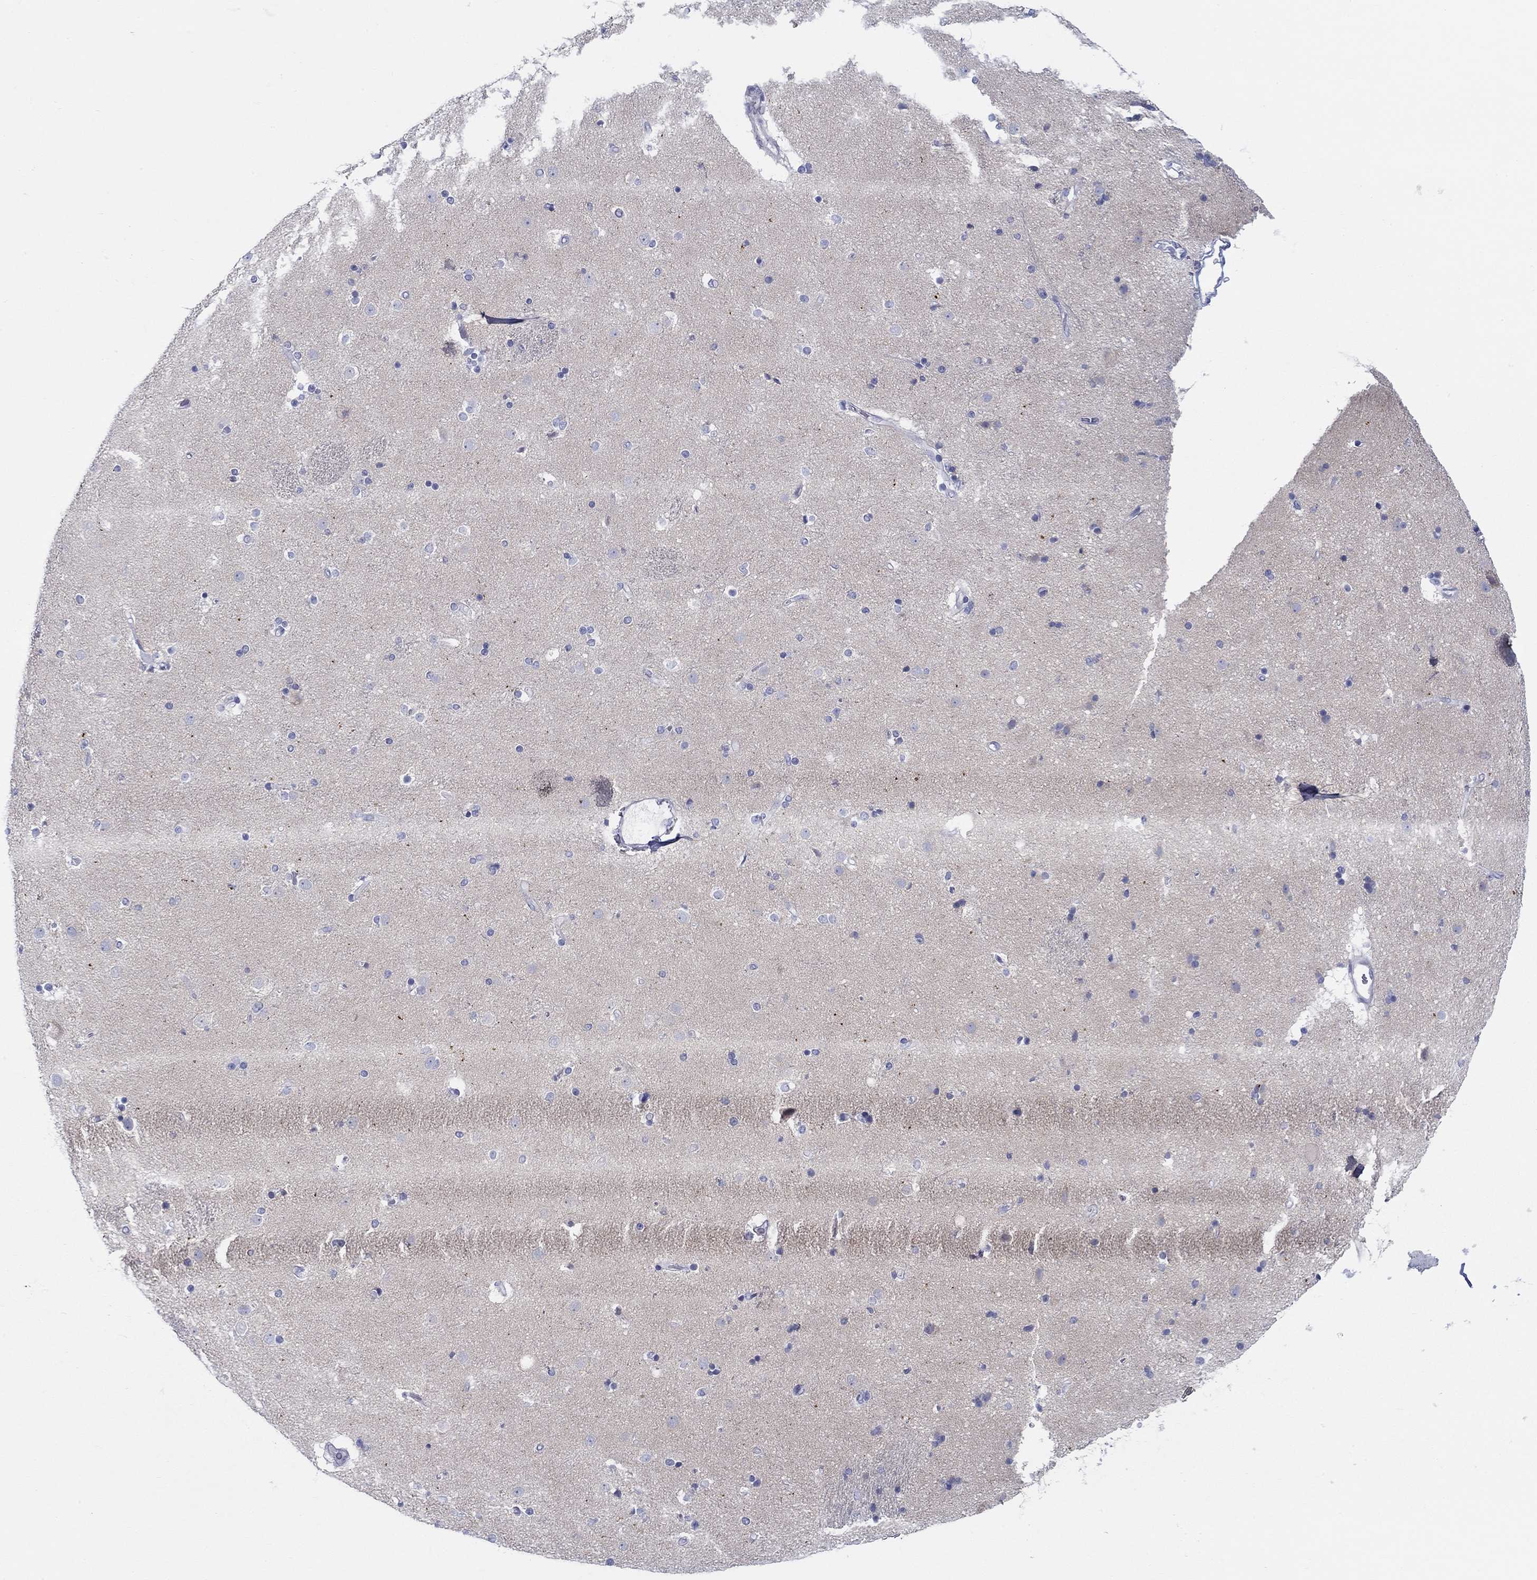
{"staining": {"intensity": "negative", "quantity": "none", "location": "none"}, "tissue": "caudate", "cell_type": "Glial cells", "image_type": "normal", "snomed": [{"axis": "morphology", "description": "Normal tissue, NOS"}, {"axis": "topography", "description": "Lateral ventricle wall"}], "caption": "DAB immunohistochemical staining of benign human caudate shows no significant expression in glial cells. (DAB (3,3'-diaminobenzidine) IHC visualized using brightfield microscopy, high magnification).", "gene": "HAPLN4", "patient": {"sex": "female", "age": 71}}